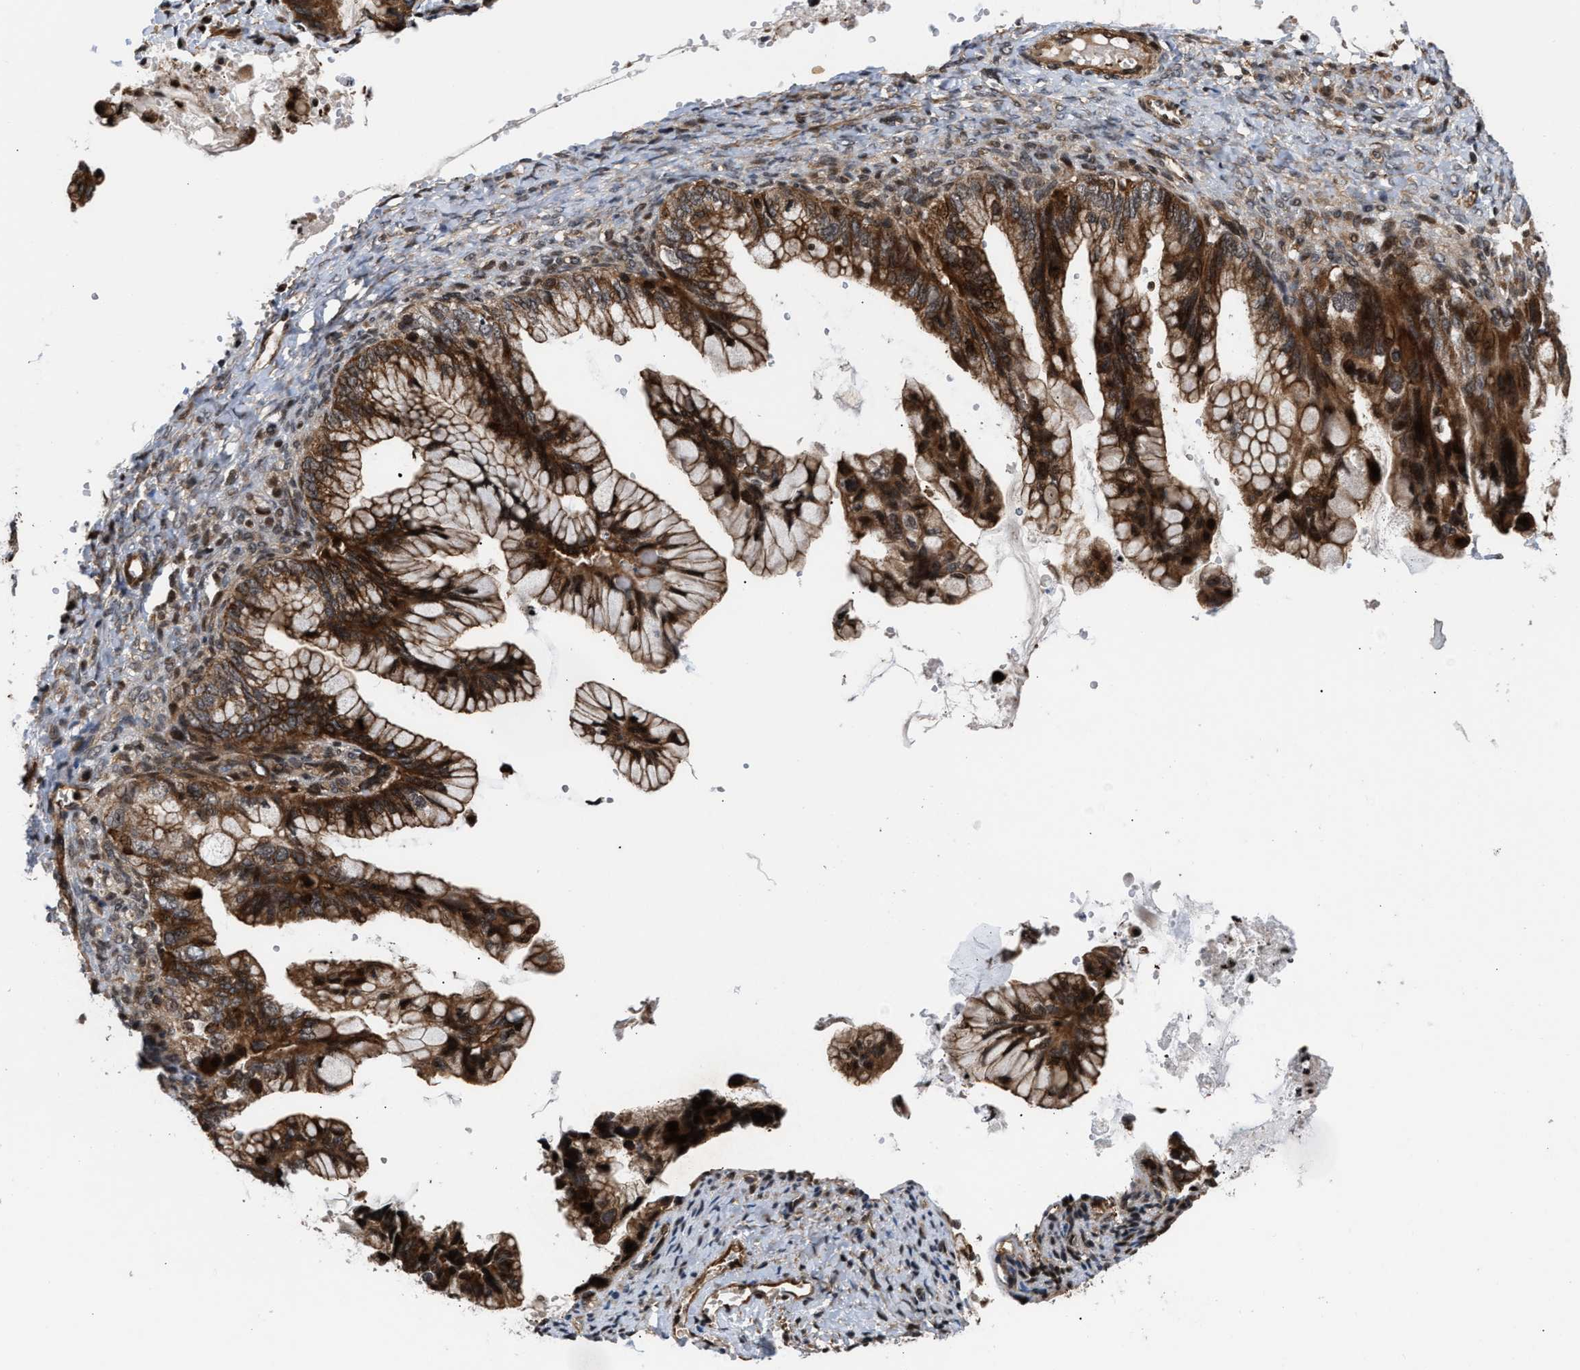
{"staining": {"intensity": "moderate", "quantity": ">75%", "location": "cytoplasmic/membranous,nuclear"}, "tissue": "ovarian cancer", "cell_type": "Tumor cells", "image_type": "cancer", "snomed": [{"axis": "morphology", "description": "Cystadenocarcinoma, mucinous, NOS"}, {"axis": "topography", "description": "Ovary"}], "caption": "This is a histology image of IHC staining of mucinous cystadenocarcinoma (ovarian), which shows moderate expression in the cytoplasmic/membranous and nuclear of tumor cells.", "gene": "STAU2", "patient": {"sex": "female", "age": 36}}